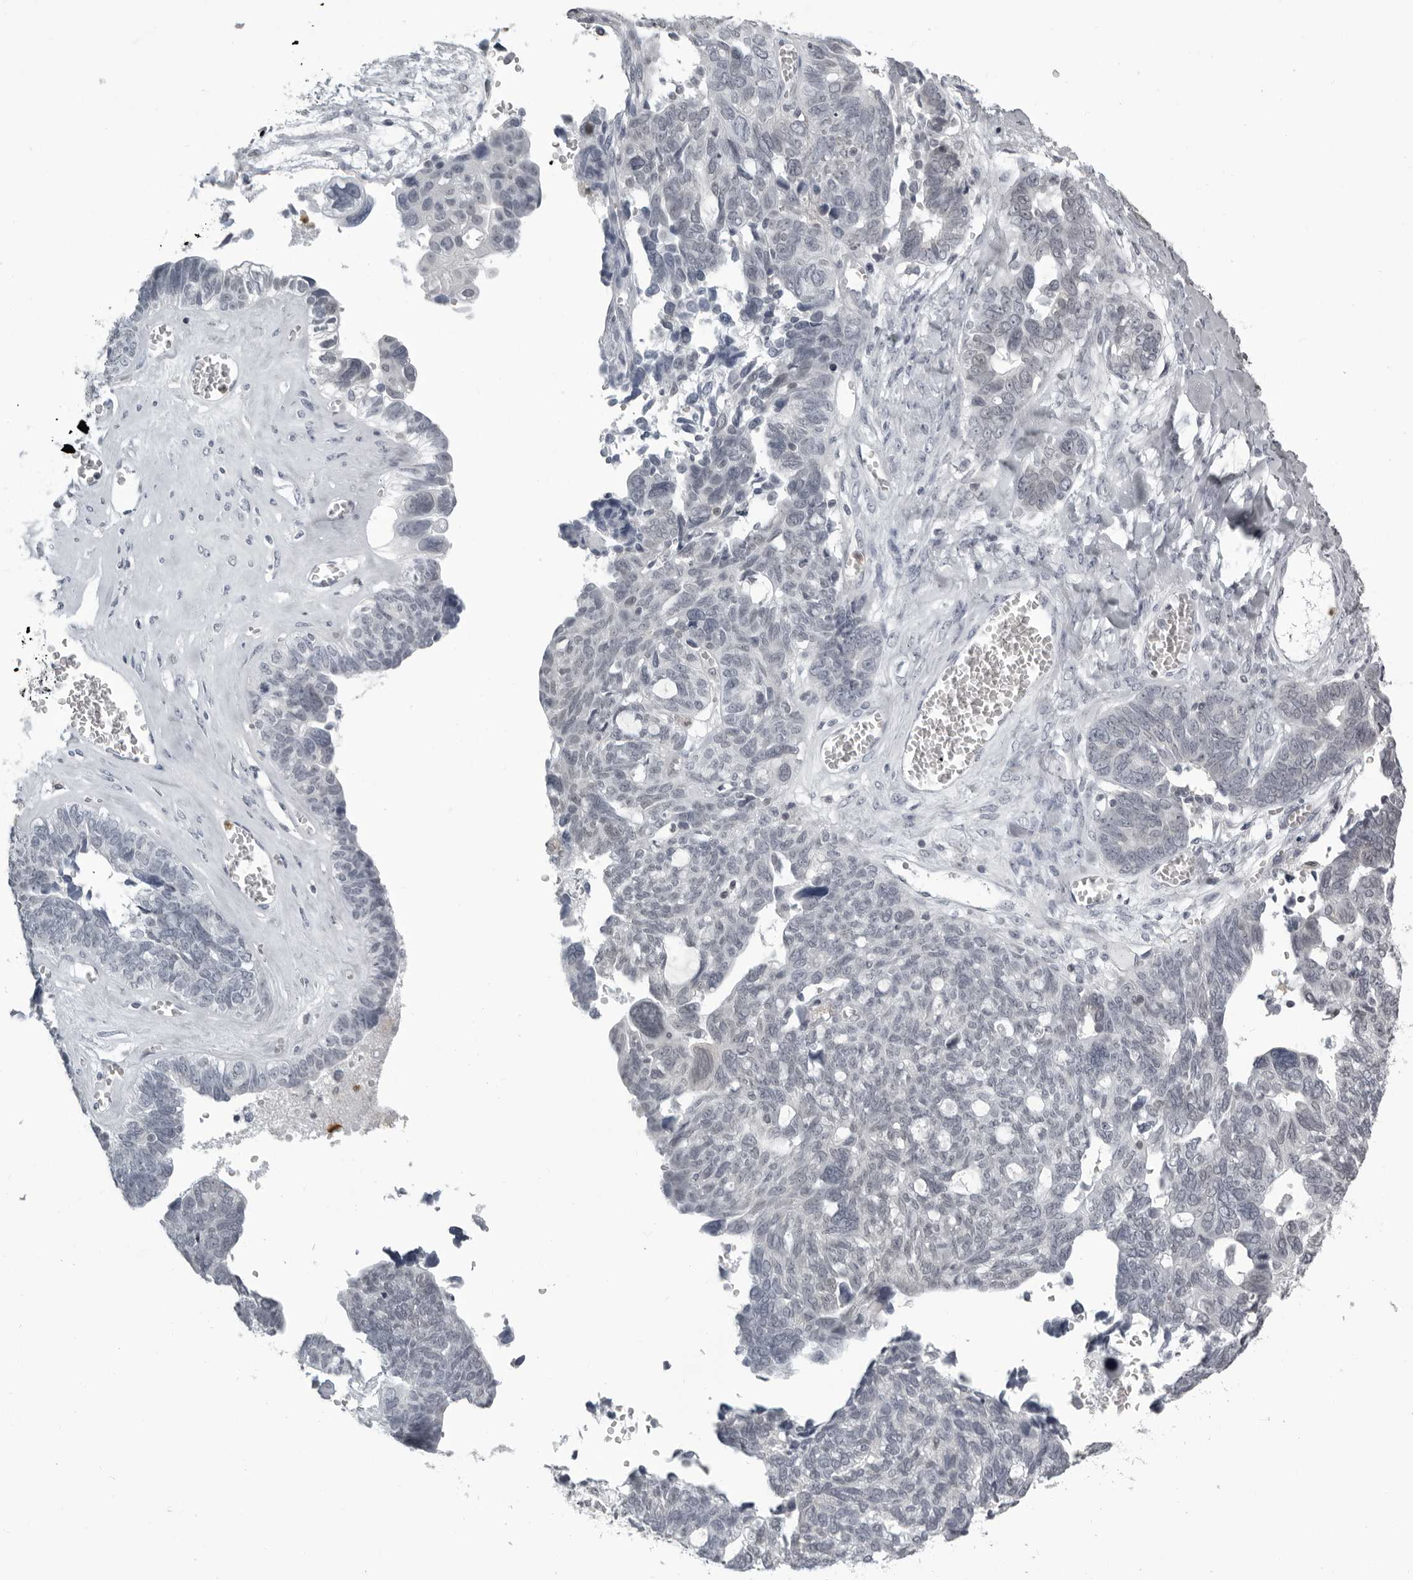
{"staining": {"intensity": "negative", "quantity": "none", "location": "none"}, "tissue": "ovarian cancer", "cell_type": "Tumor cells", "image_type": "cancer", "snomed": [{"axis": "morphology", "description": "Cystadenocarcinoma, serous, NOS"}, {"axis": "topography", "description": "Ovary"}], "caption": "Immunohistochemical staining of human ovarian cancer (serous cystadenocarcinoma) reveals no significant positivity in tumor cells.", "gene": "RTCA", "patient": {"sex": "female", "age": 79}}